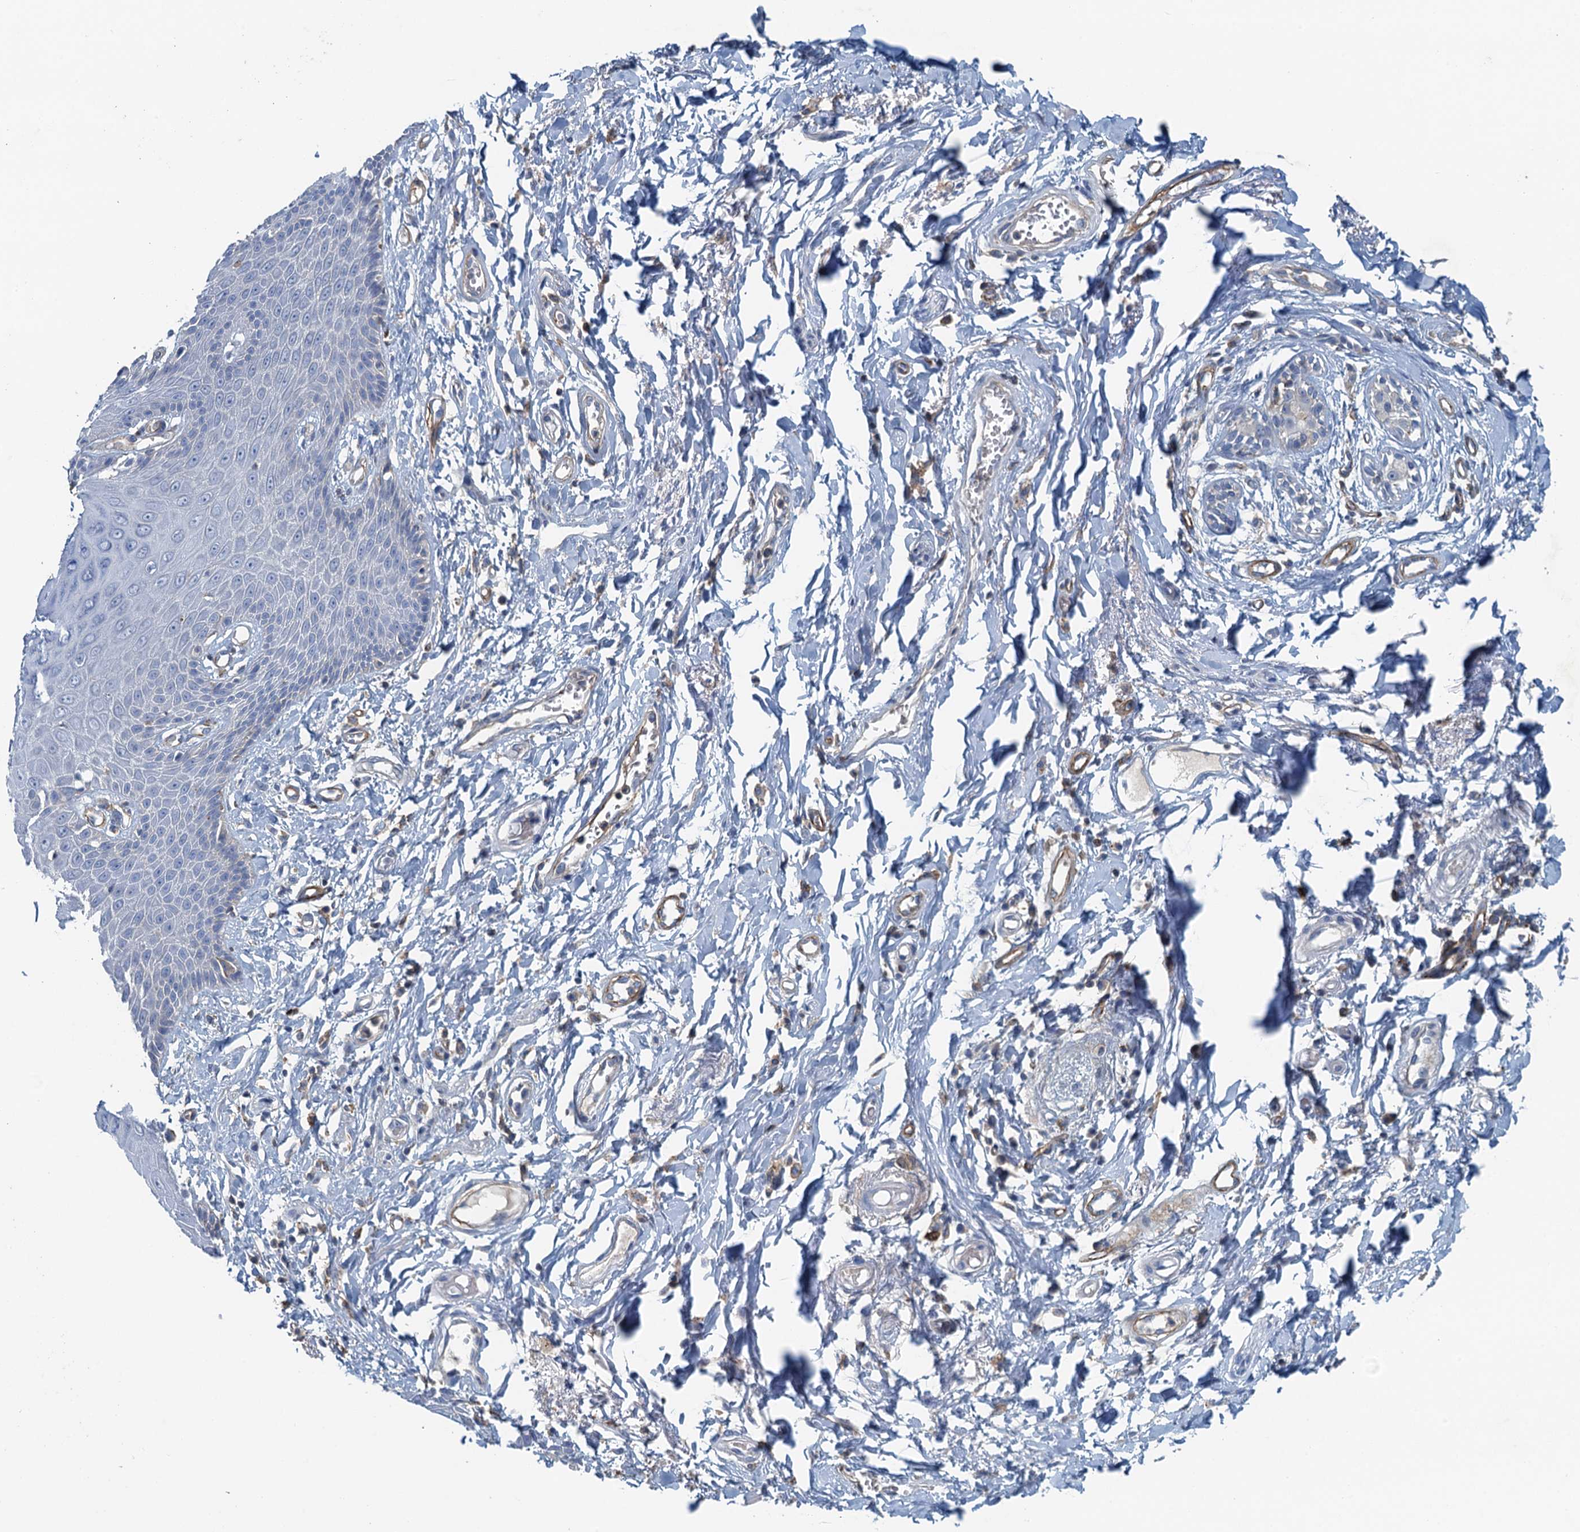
{"staining": {"intensity": "negative", "quantity": "none", "location": "none"}, "tissue": "skin", "cell_type": "Epidermal cells", "image_type": "normal", "snomed": [{"axis": "morphology", "description": "Normal tissue, NOS"}, {"axis": "topography", "description": "Anal"}], "caption": "Epidermal cells show no significant expression in unremarkable skin. Brightfield microscopy of immunohistochemistry stained with DAB (brown) and hematoxylin (blue), captured at high magnification.", "gene": "THAP10", "patient": {"sex": "male", "age": 78}}